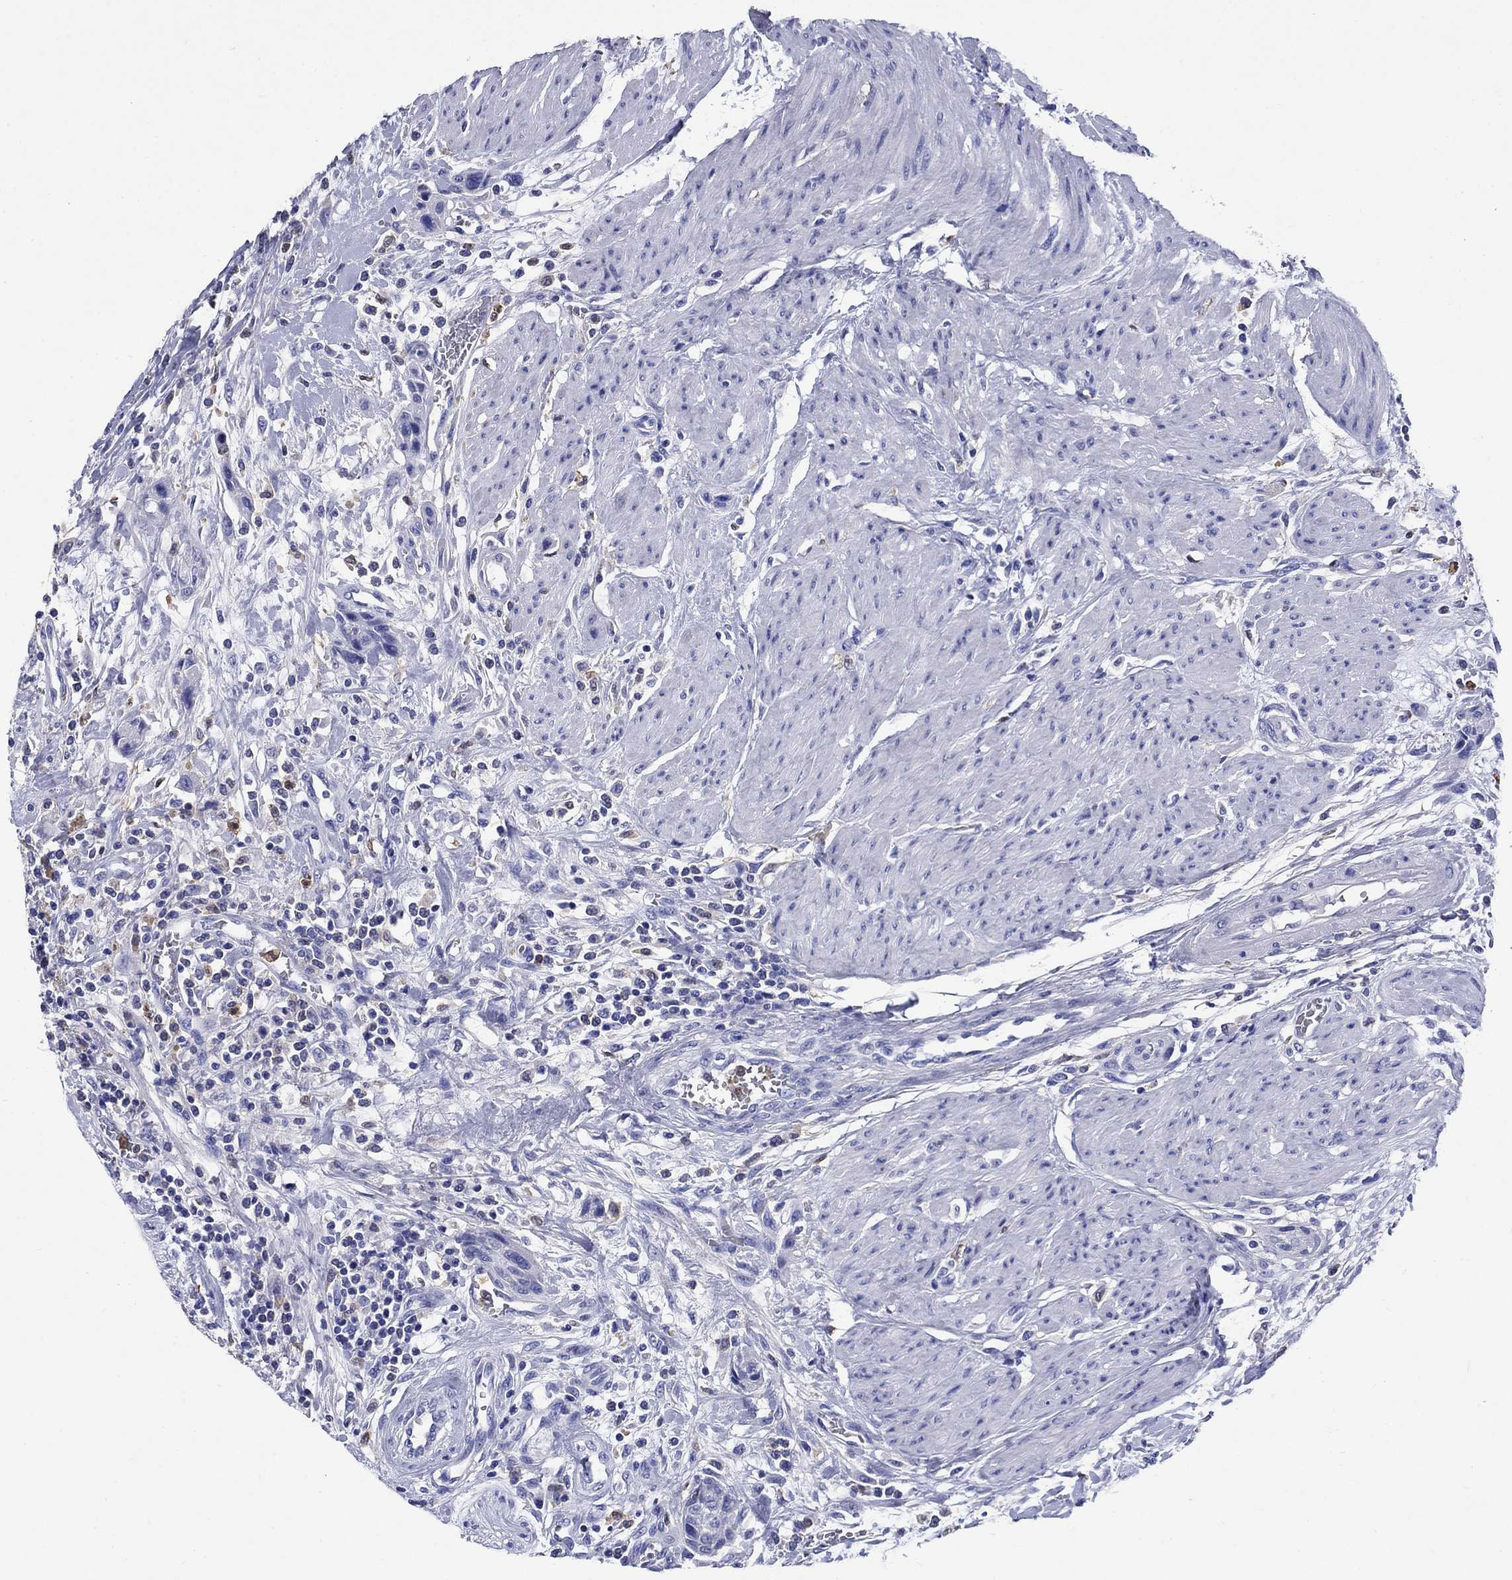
{"staining": {"intensity": "negative", "quantity": "none", "location": "none"}, "tissue": "urothelial cancer", "cell_type": "Tumor cells", "image_type": "cancer", "snomed": [{"axis": "morphology", "description": "Urothelial carcinoma, High grade"}, {"axis": "topography", "description": "Urinary bladder"}], "caption": "The histopathology image reveals no staining of tumor cells in urothelial cancer. The staining was performed using DAB to visualize the protein expression in brown, while the nuclei were stained in blue with hematoxylin (Magnification: 20x).", "gene": "TFR2", "patient": {"sex": "male", "age": 35}}